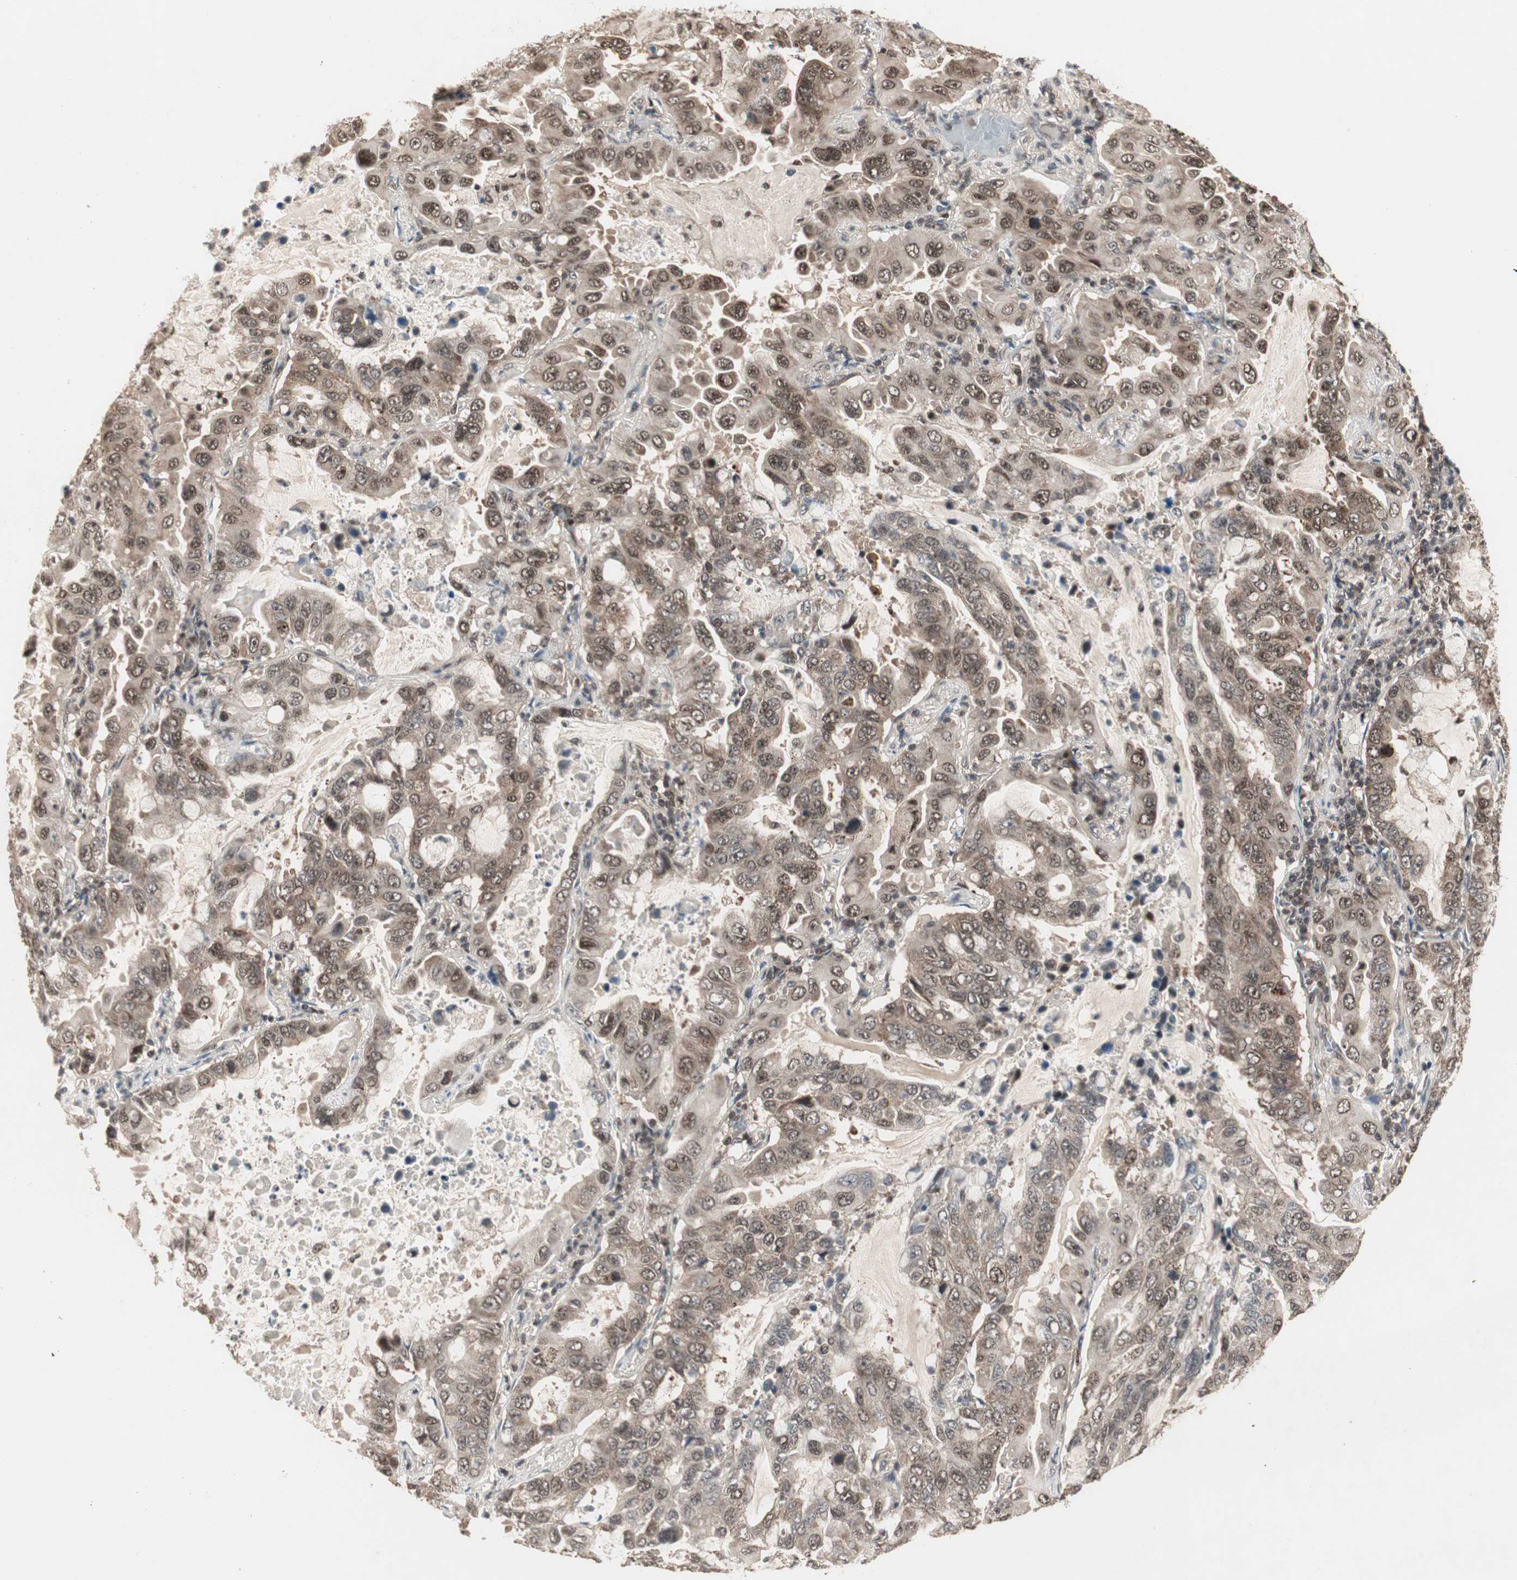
{"staining": {"intensity": "moderate", "quantity": ">75%", "location": "cytoplasmic/membranous,nuclear"}, "tissue": "lung cancer", "cell_type": "Tumor cells", "image_type": "cancer", "snomed": [{"axis": "morphology", "description": "Adenocarcinoma, NOS"}, {"axis": "topography", "description": "Lung"}], "caption": "Tumor cells exhibit medium levels of moderate cytoplasmic/membranous and nuclear positivity in approximately >75% of cells in adenocarcinoma (lung).", "gene": "CSNK2B", "patient": {"sex": "male", "age": 64}}